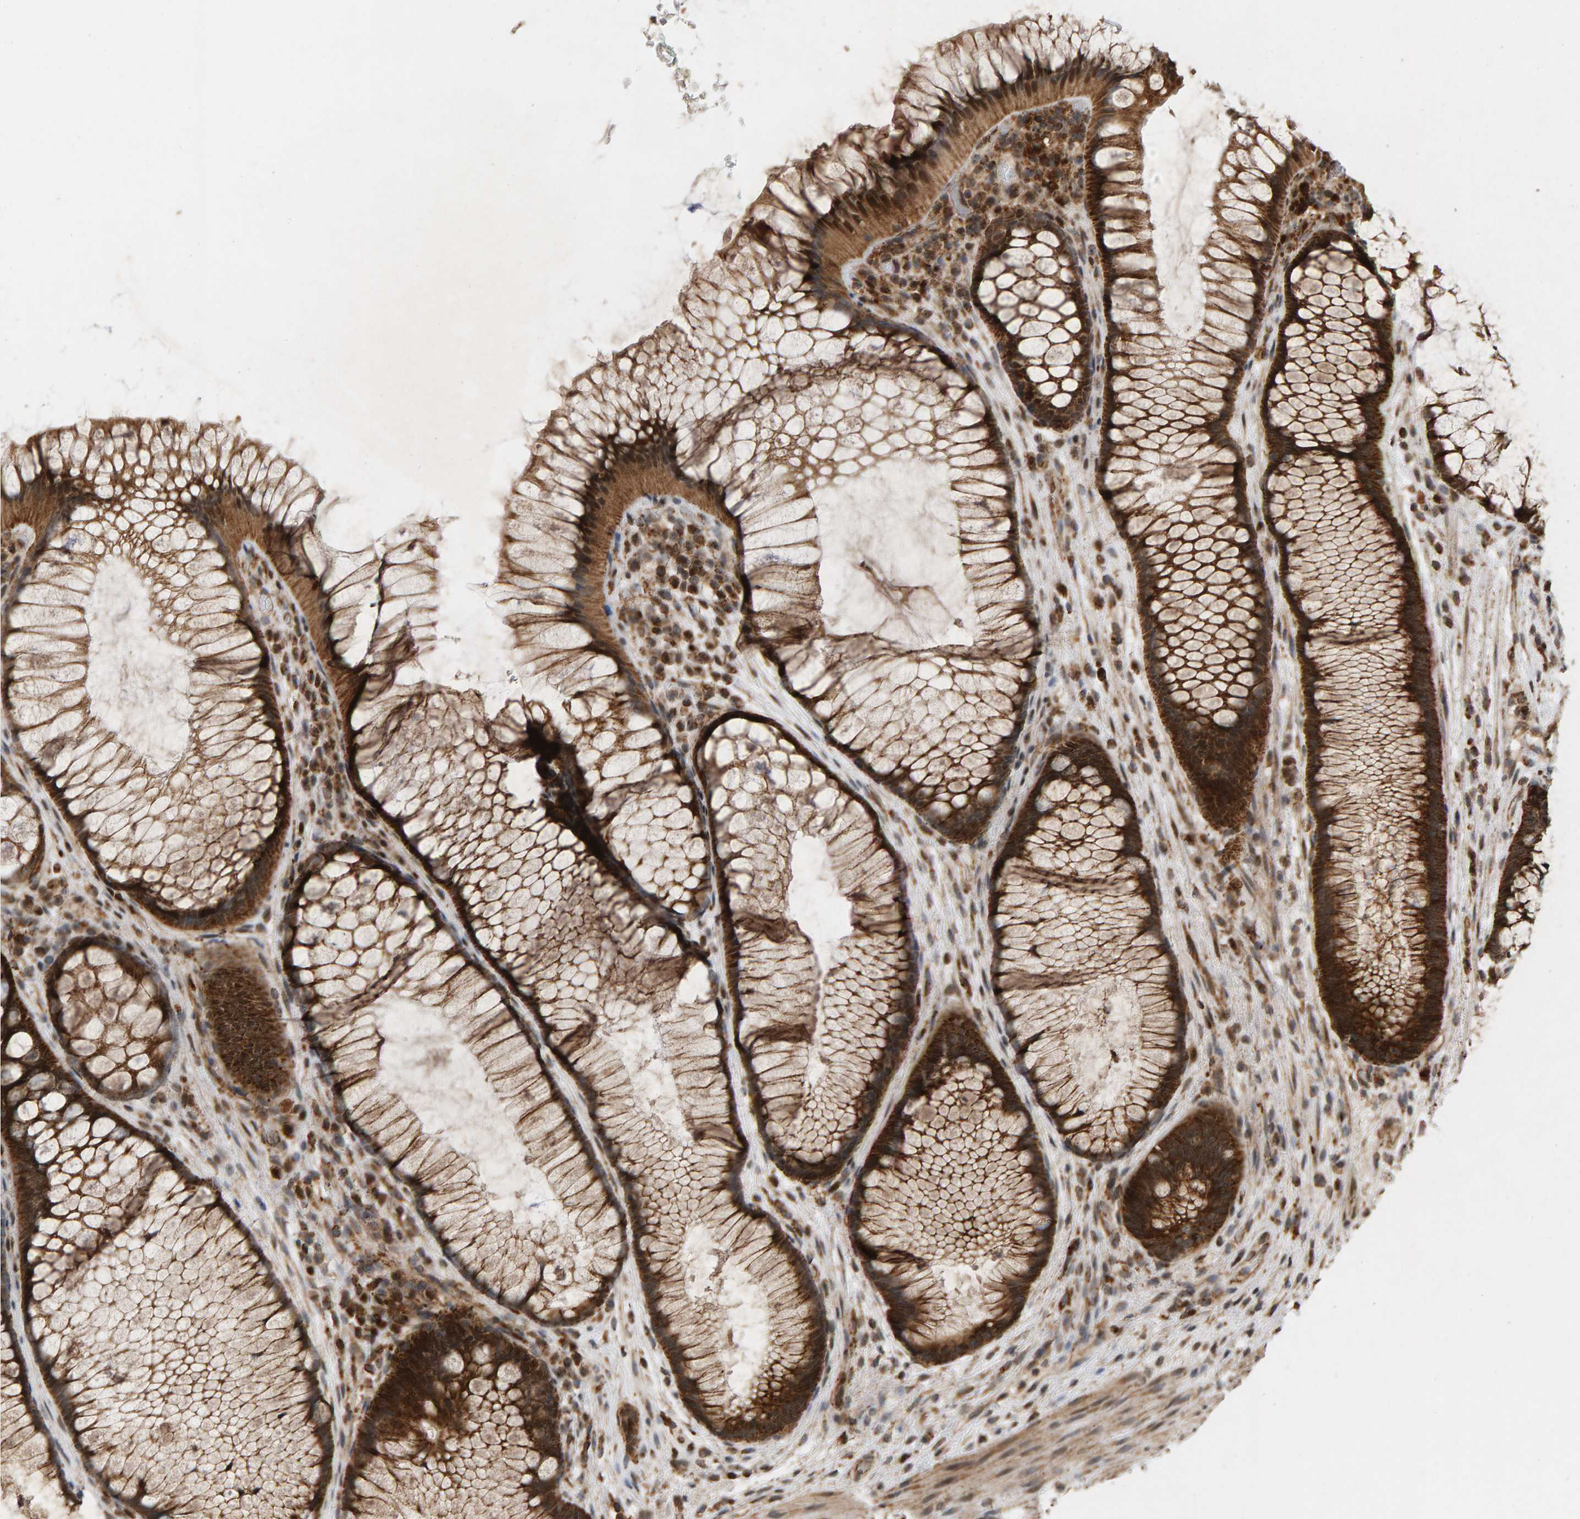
{"staining": {"intensity": "strong", "quantity": ">75%", "location": "cytoplasmic/membranous,nuclear"}, "tissue": "rectum", "cell_type": "Glandular cells", "image_type": "normal", "snomed": [{"axis": "morphology", "description": "Normal tissue, NOS"}, {"axis": "topography", "description": "Rectum"}], "caption": "Strong cytoplasmic/membranous,nuclear protein staining is present in about >75% of glandular cells in rectum. The staining is performed using DAB brown chromogen to label protein expression. The nuclei are counter-stained blue using hematoxylin.", "gene": "GSTK1", "patient": {"sex": "male", "age": 51}}